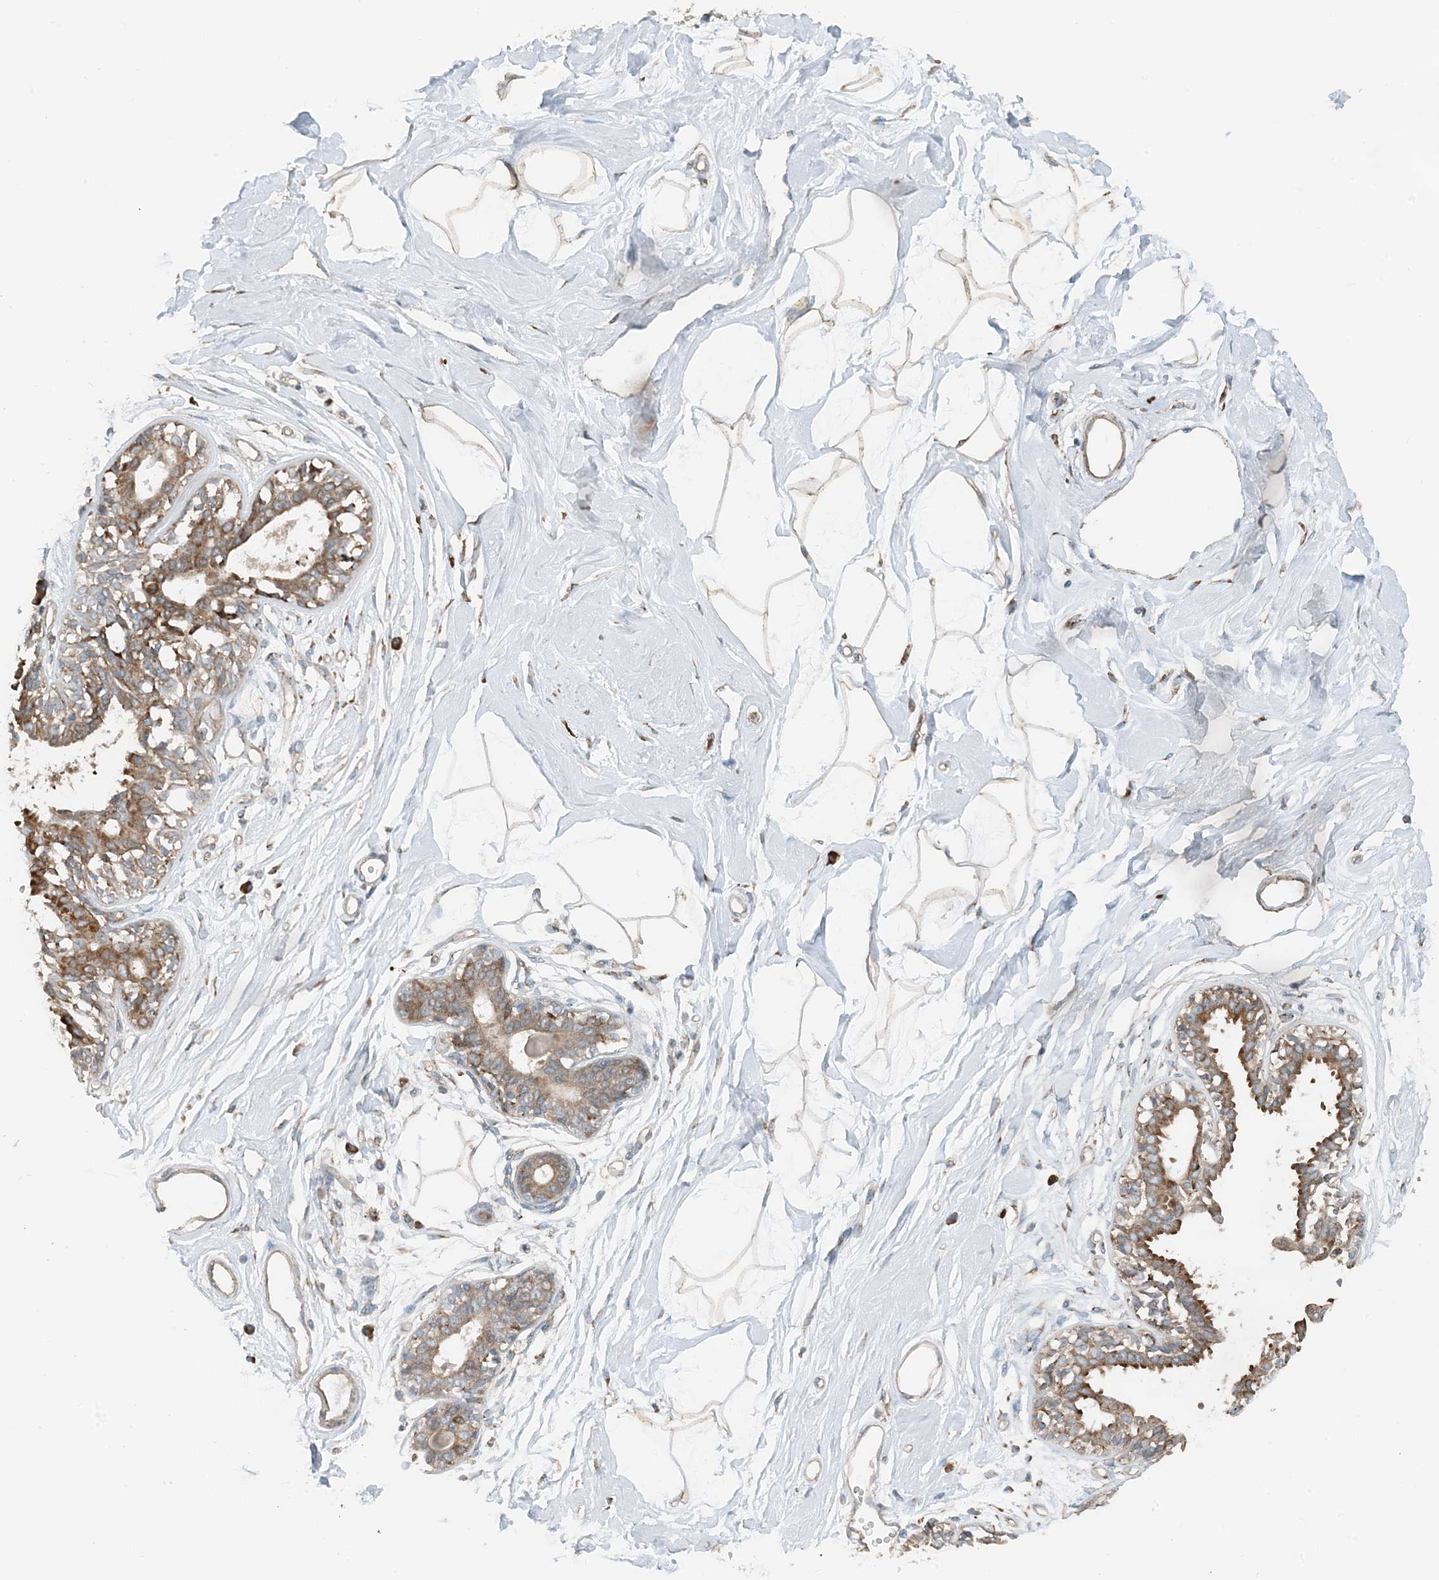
{"staining": {"intensity": "negative", "quantity": "none", "location": "none"}, "tissue": "breast", "cell_type": "Adipocytes", "image_type": "normal", "snomed": [{"axis": "morphology", "description": "Normal tissue, NOS"}, {"axis": "topography", "description": "Breast"}], "caption": "IHC image of normal breast: breast stained with DAB (3,3'-diaminobenzidine) displays no significant protein positivity in adipocytes. (DAB immunohistochemistry (IHC) visualized using brightfield microscopy, high magnification).", "gene": "CERKL", "patient": {"sex": "female", "age": 45}}